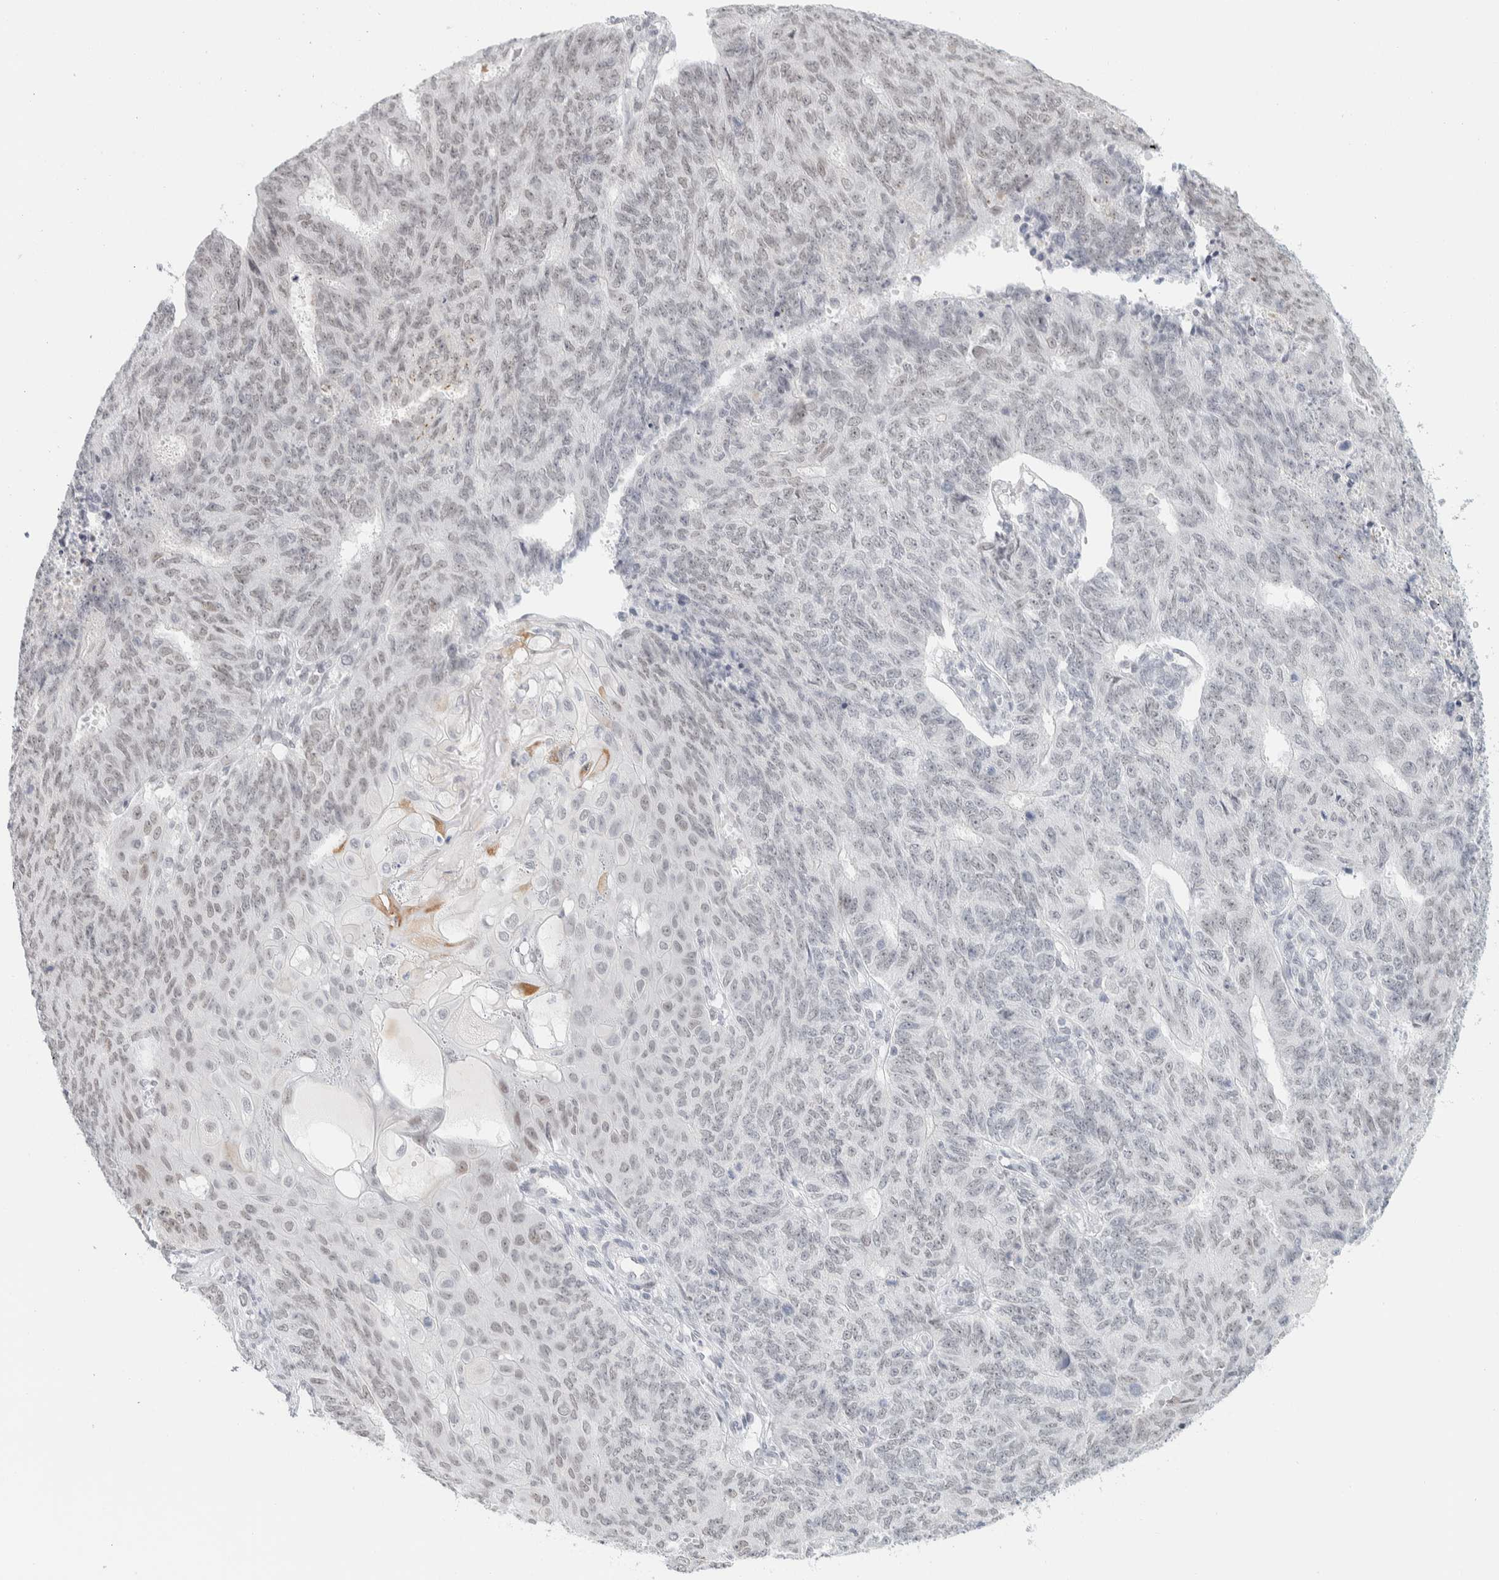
{"staining": {"intensity": "weak", "quantity": "<25%", "location": "nuclear"}, "tissue": "endometrial cancer", "cell_type": "Tumor cells", "image_type": "cancer", "snomed": [{"axis": "morphology", "description": "Adenocarcinoma, NOS"}, {"axis": "topography", "description": "Endometrium"}], "caption": "High magnification brightfield microscopy of endometrial adenocarcinoma stained with DAB (brown) and counterstained with hematoxylin (blue): tumor cells show no significant positivity.", "gene": "CDH17", "patient": {"sex": "female", "age": 32}}